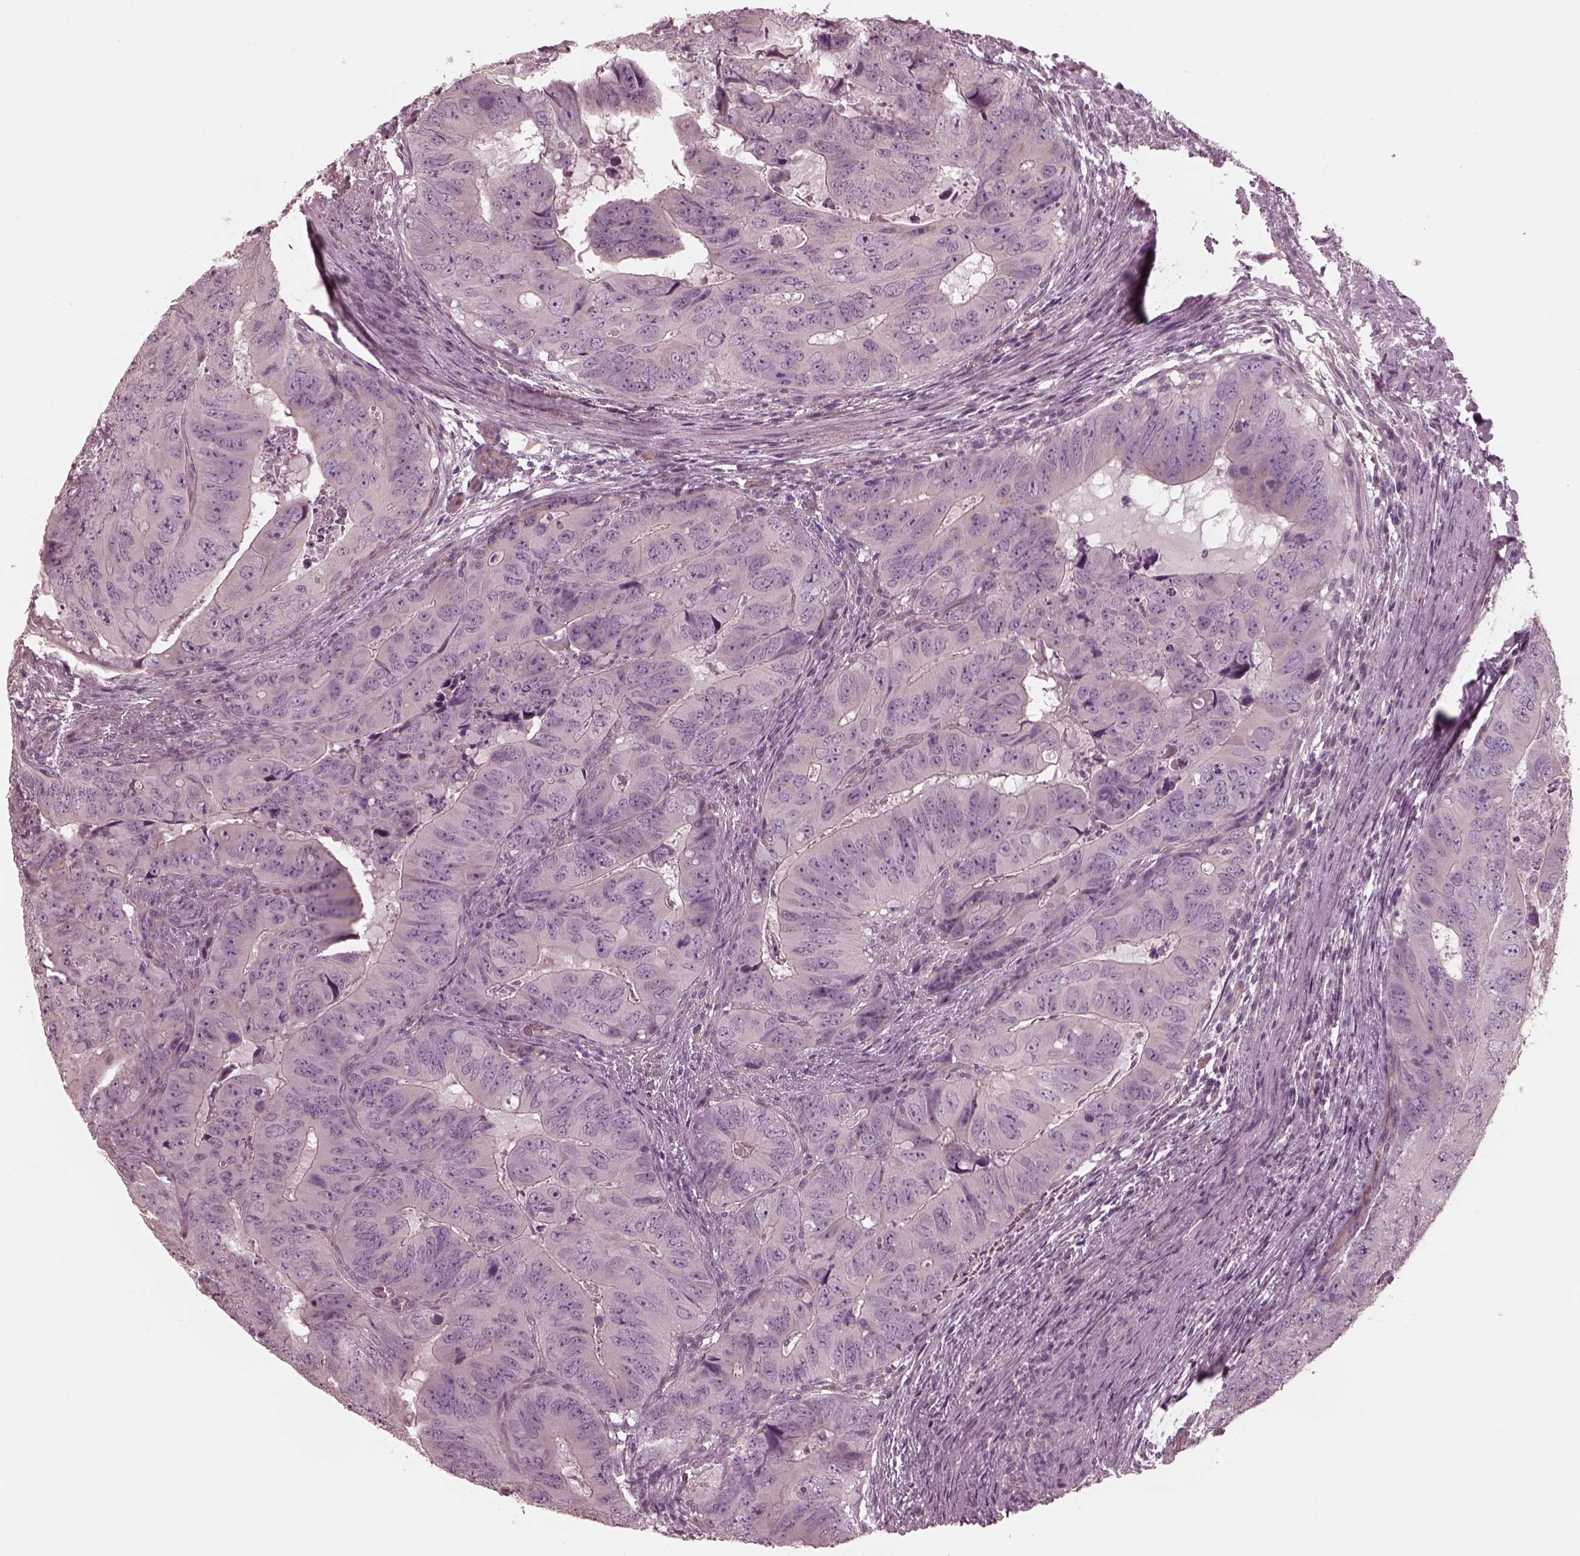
{"staining": {"intensity": "negative", "quantity": "none", "location": "none"}, "tissue": "colorectal cancer", "cell_type": "Tumor cells", "image_type": "cancer", "snomed": [{"axis": "morphology", "description": "Adenocarcinoma, NOS"}, {"axis": "topography", "description": "Colon"}], "caption": "IHC of colorectal cancer displays no positivity in tumor cells.", "gene": "KIF6", "patient": {"sex": "male", "age": 79}}